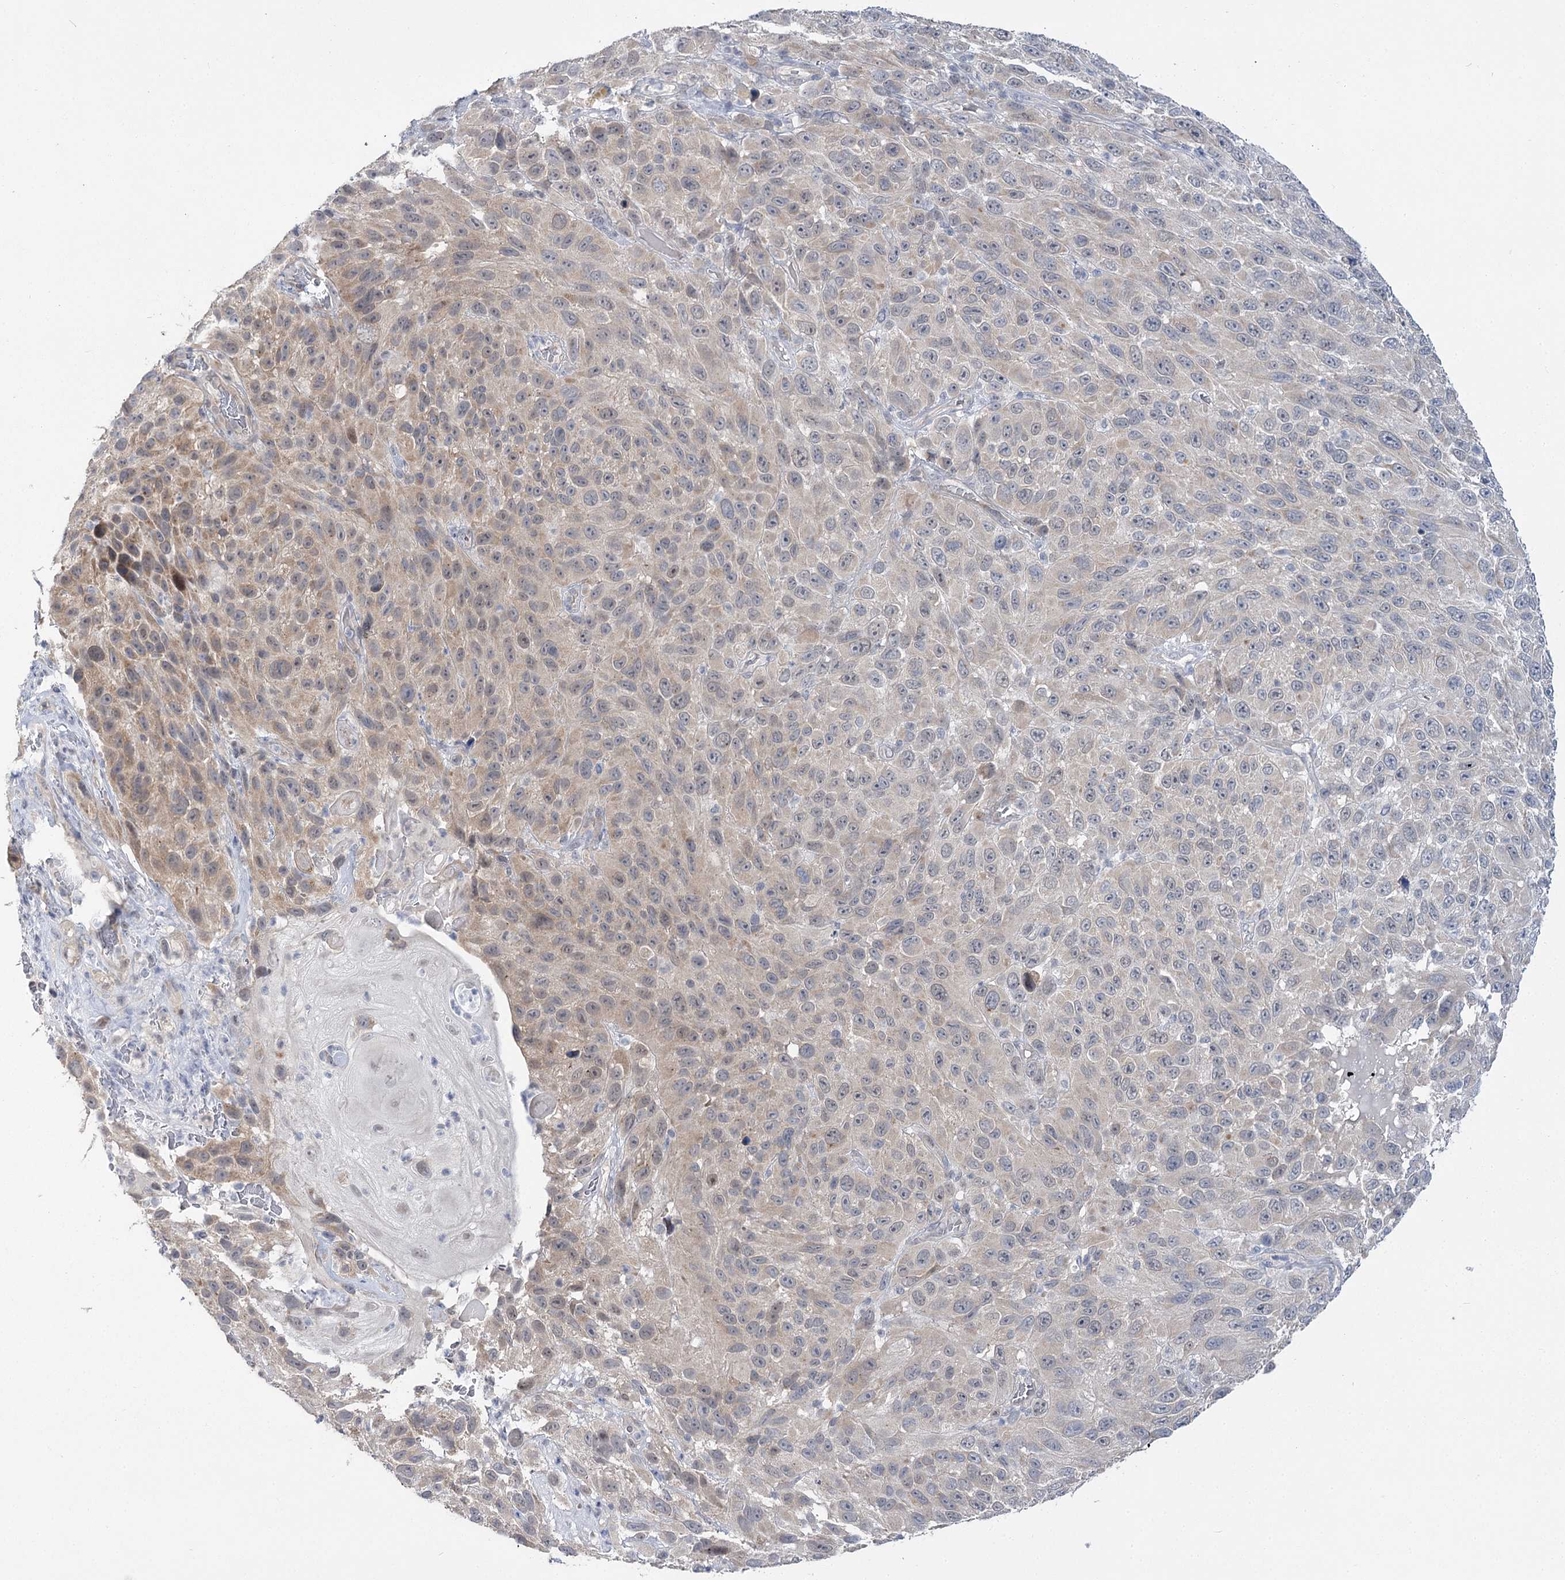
{"staining": {"intensity": "weak", "quantity": "<25%", "location": "cytoplasmic/membranous"}, "tissue": "melanoma", "cell_type": "Tumor cells", "image_type": "cancer", "snomed": [{"axis": "morphology", "description": "Malignant melanoma, NOS"}, {"axis": "topography", "description": "Skin"}], "caption": "The IHC photomicrograph has no significant staining in tumor cells of malignant melanoma tissue.", "gene": "PHYHIPL", "patient": {"sex": "female", "age": 96}}